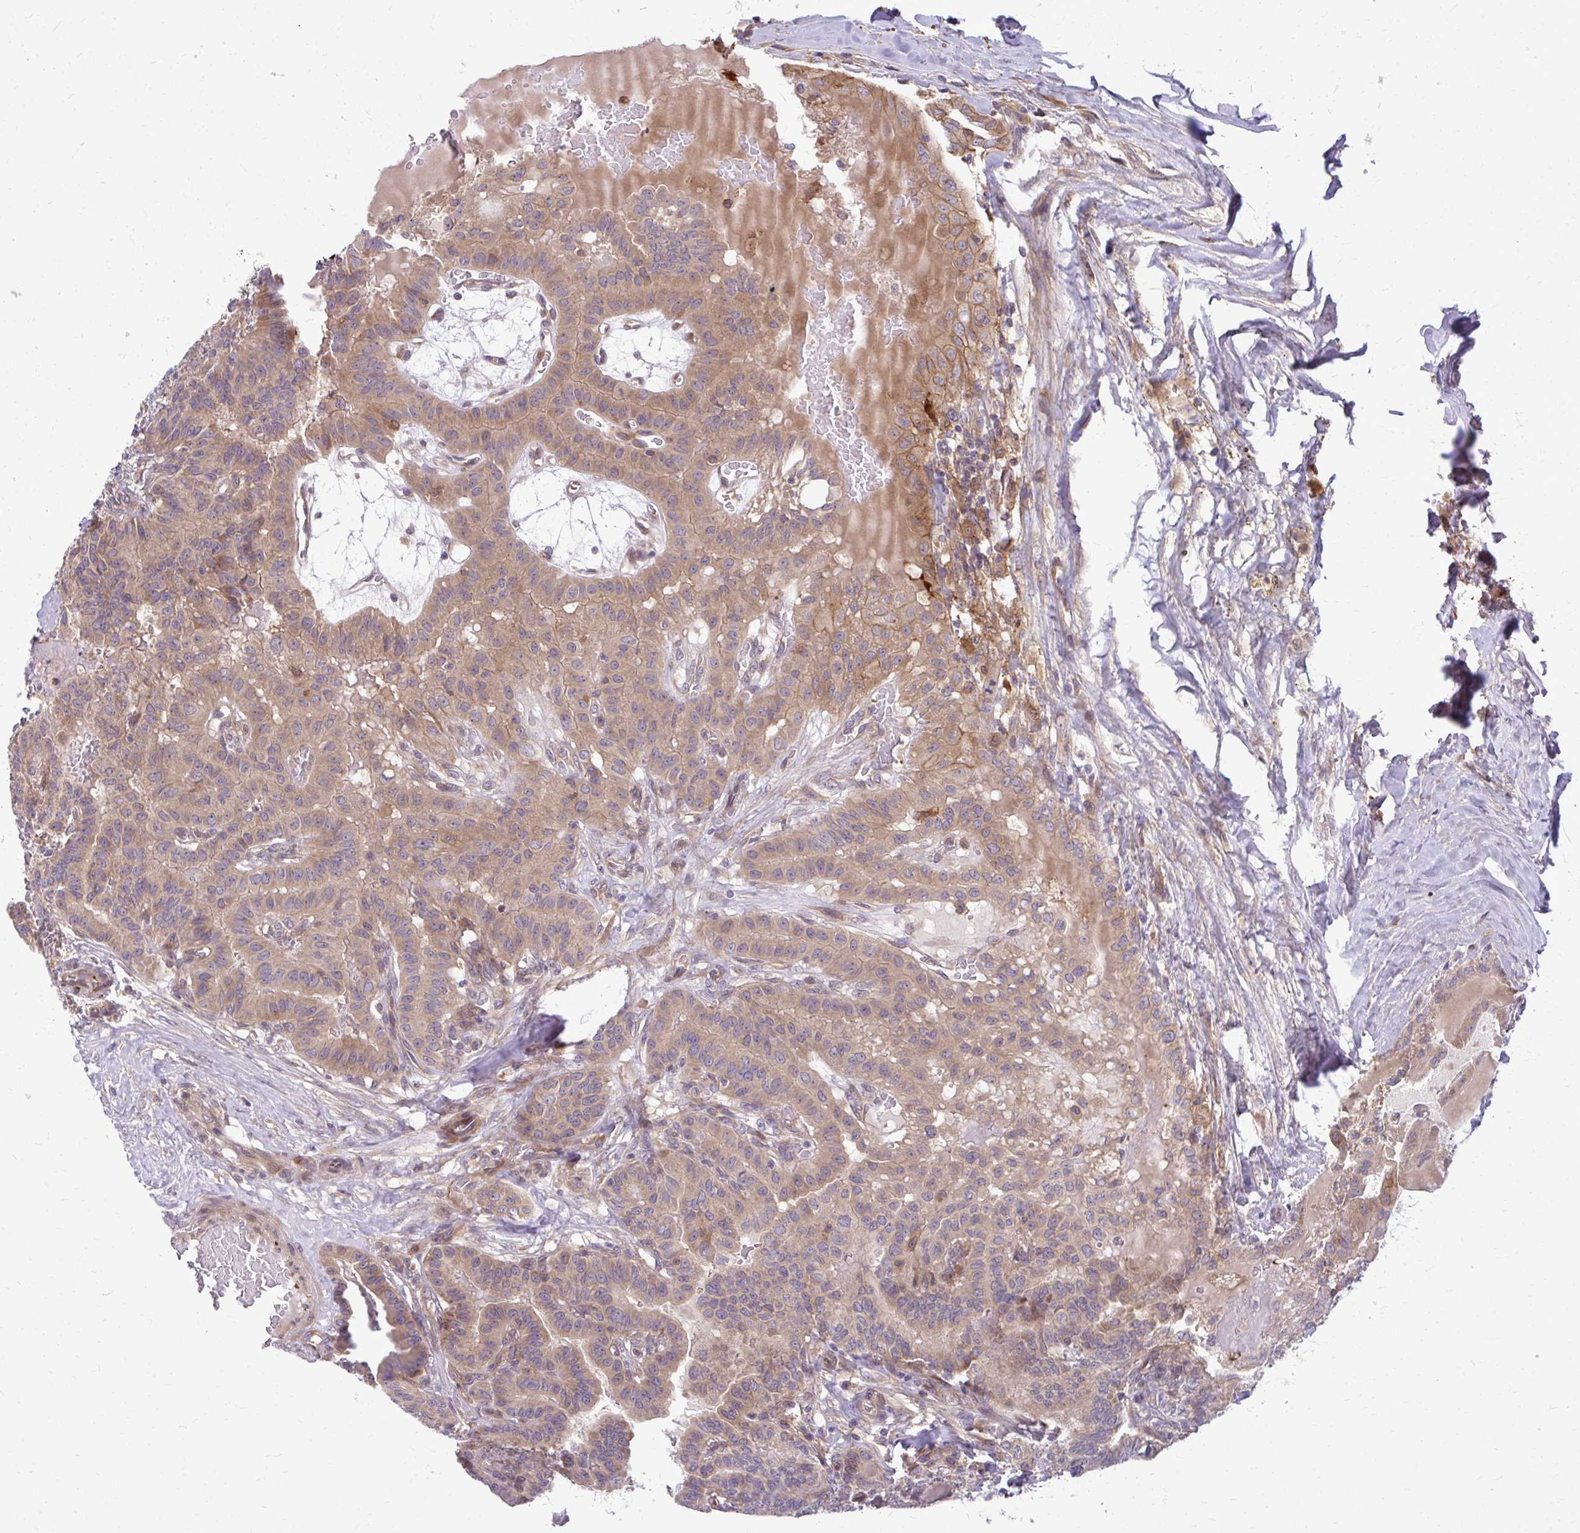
{"staining": {"intensity": "weak", "quantity": ">75%", "location": "cytoplasmic/membranous"}, "tissue": "thyroid cancer", "cell_type": "Tumor cells", "image_type": "cancer", "snomed": [{"axis": "morphology", "description": "Papillary adenocarcinoma, NOS"}, {"axis": "topography", "description": "Thyroid gland"}], "caption": "Thyroid papillary adenocarcinoma stained with a protein marker displays weak staining in tumor cells.", "gene": "OXNAD1", "patient": {"sex": "male", "age": 87}}